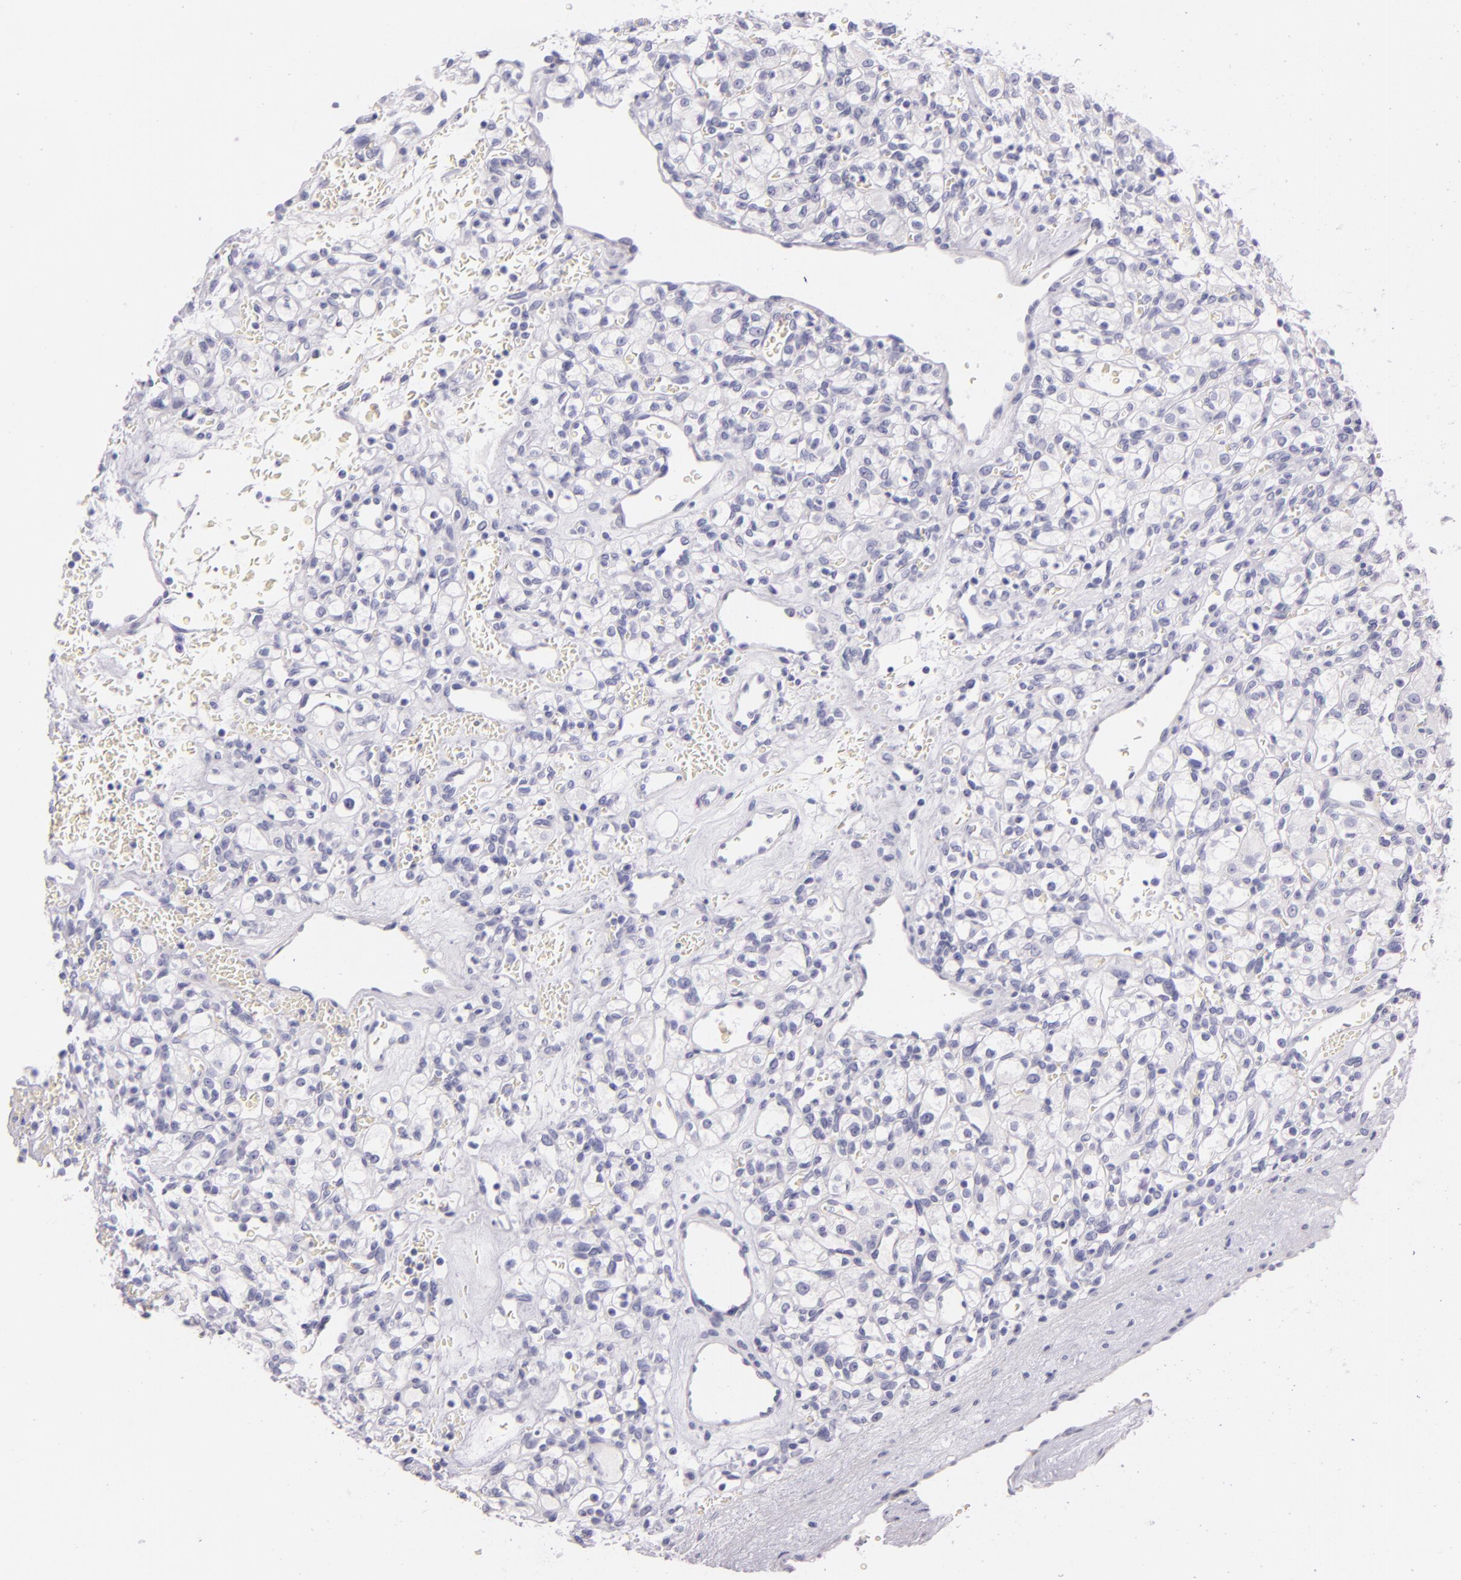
{"staining": {"intensity": "negative", "quantity": "none", "location": "none"}, "tissue": "renal cancer", "cell_type": "Tumor cells", "image_type": "cancer", "snomed": [{"axis": "morphology", "description": "Adenocarcinoma, NOS"}, {"axis": "topography", "description": "Kidney"}], "caption": "Micrograph shows no significant protein positivity in tumor cells of adenocarcinoma (renal).", "gene": "INA", "patient": {"sex": "female", "age": 62}}